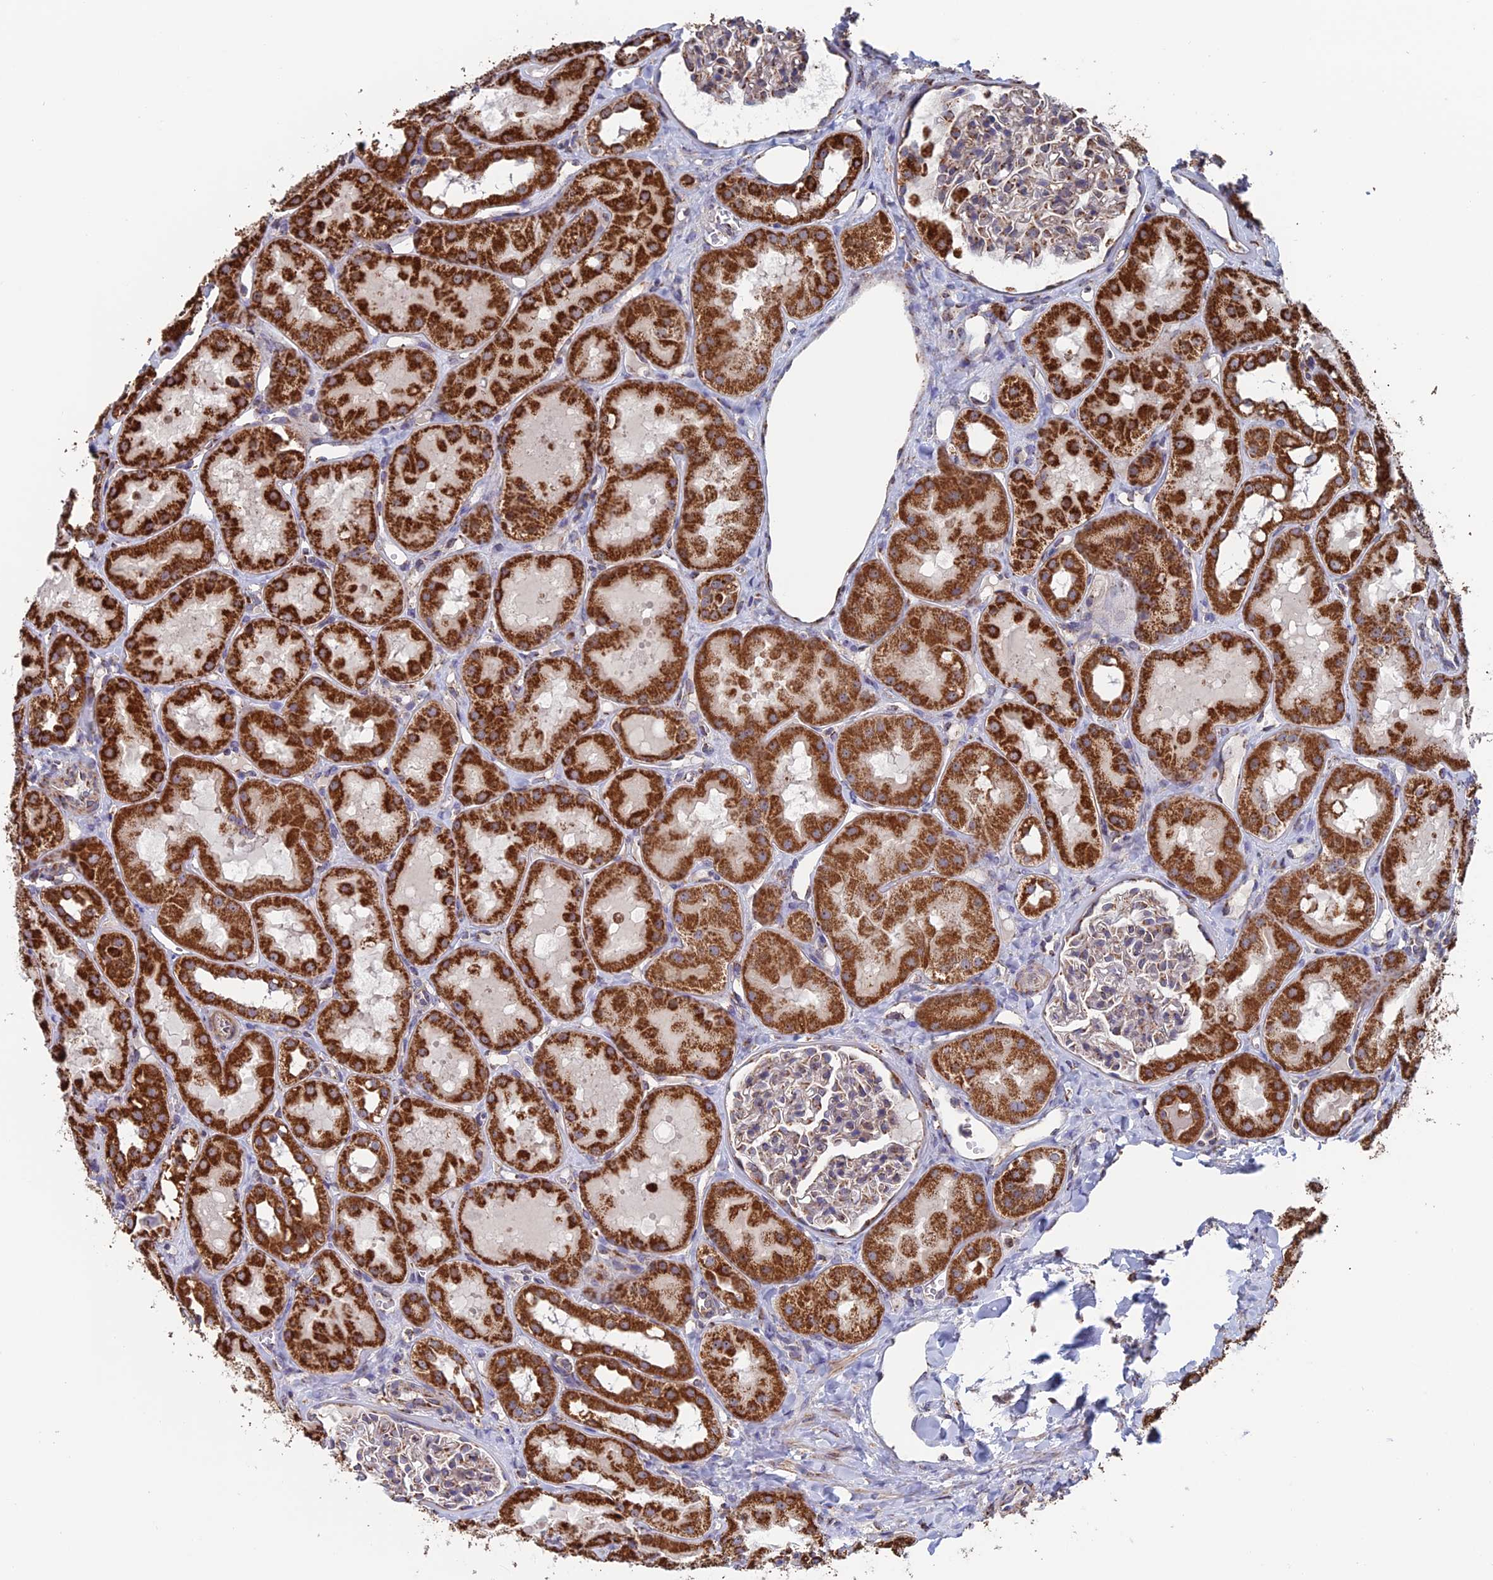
{"staining": {"intensity": "moderate", "quantity": "<25%", "location": "cytoplasmic/membranous"}, "tissue": "kidney", "cell_type": "Cells in glomeruli", "image_type": "normal", "snomed": [{"axis": "morphology", "description": "Normal tissue, NOS"}, {"axis": "topography", "description": "Kidney"}], "caption": "Unremarkable kidney shows moderate cytoplasmic/membranous staining in about <25% of cells in glomeruli, visualized by immunohistochemistry.", "gene": "DTYMK", "patient": {"sex": "male", "age": 16}}